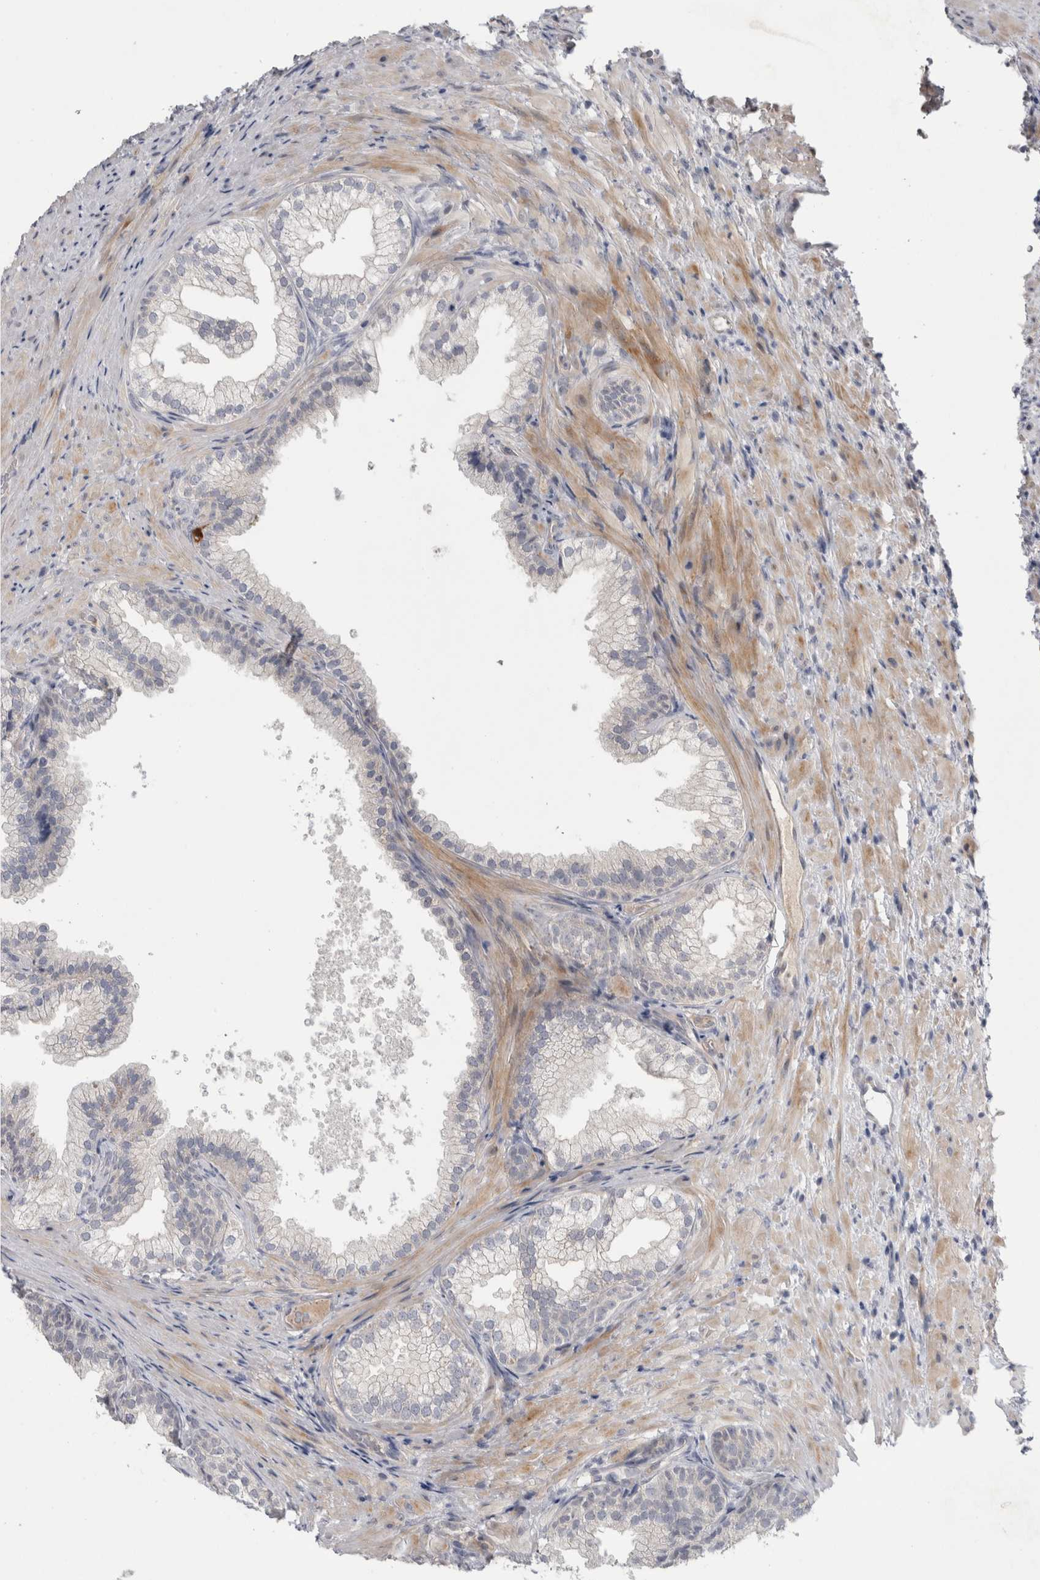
{"staining": {"intensity": "negative", "quantity": "none", "location": "none"}, "tissue": "prostate", "cell_type": "Glandular cells", "image_type": "normal", "snomed": [{"axis": "morphology", "description": "Normal tissue, NOS"}, {"axis": "topography", "description": "Prostate"}], "caption": "Immunohistochemistry (IHC) of benign prostate reveals no expression in glandular cells.", "gene": "ADAM2", "patient": {"sex": "male", "age": 76}}